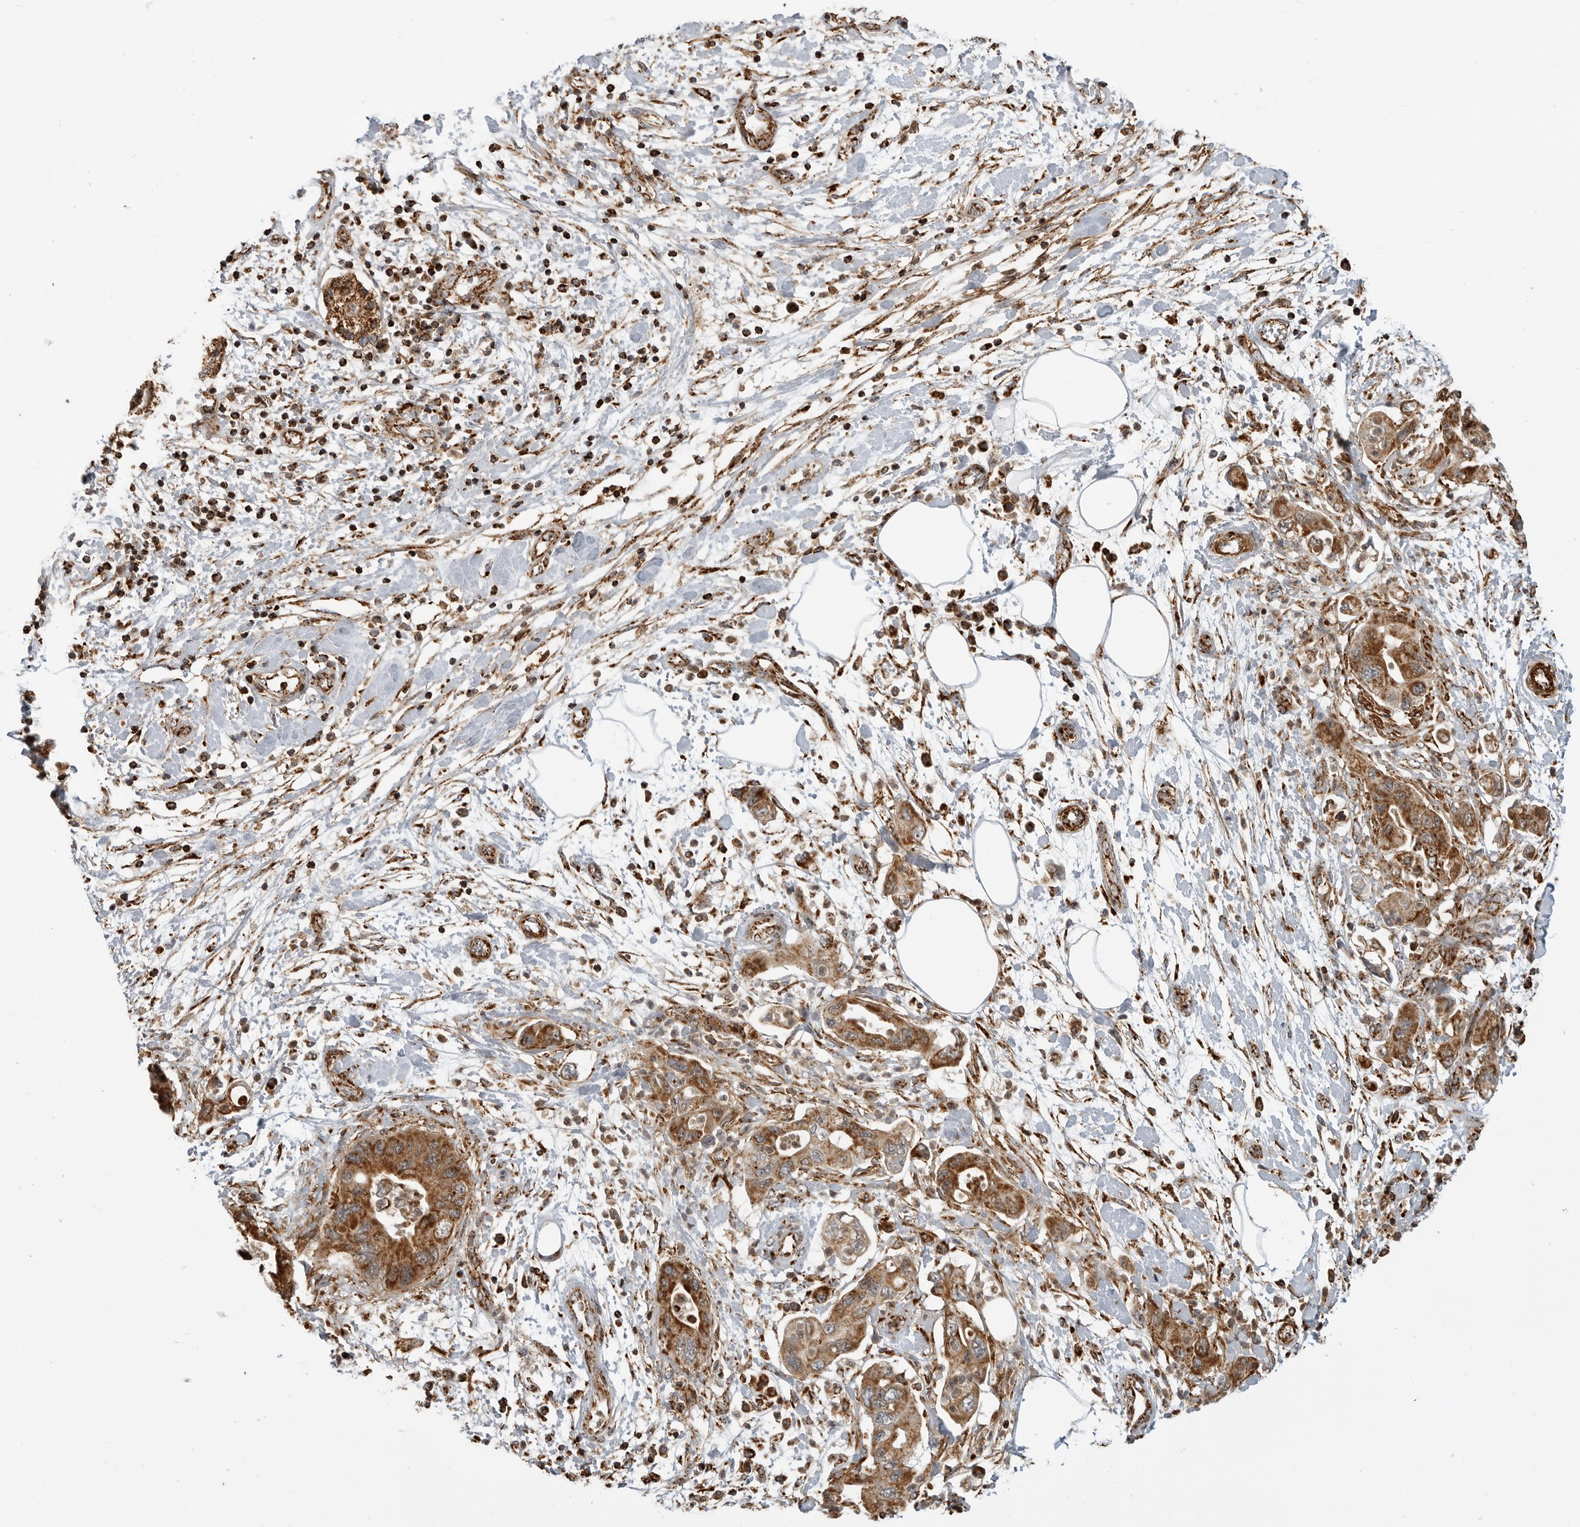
{"staining": {"intensity": "strong", "quantity": ">75%", "location": "cytoplasmic/membranous"}, "tissue": "pancreatic cancer", "cell_type": "Tumor cells", "image_type": "cancer", "snomed": [{"axis": "morphology", "description": "Adenocarcinoma, NOS"}, {"axis": "topography", "description": "Pancreas"}], "caption": "Immunohistochemical staining of pancreatic adenocarcinoma shows high levels of strong cytoplasmic/membranous positivity in about >75% of tumor cells.", "gene": "BMP2K", "patient": {"sex": "female", "age": 73}}